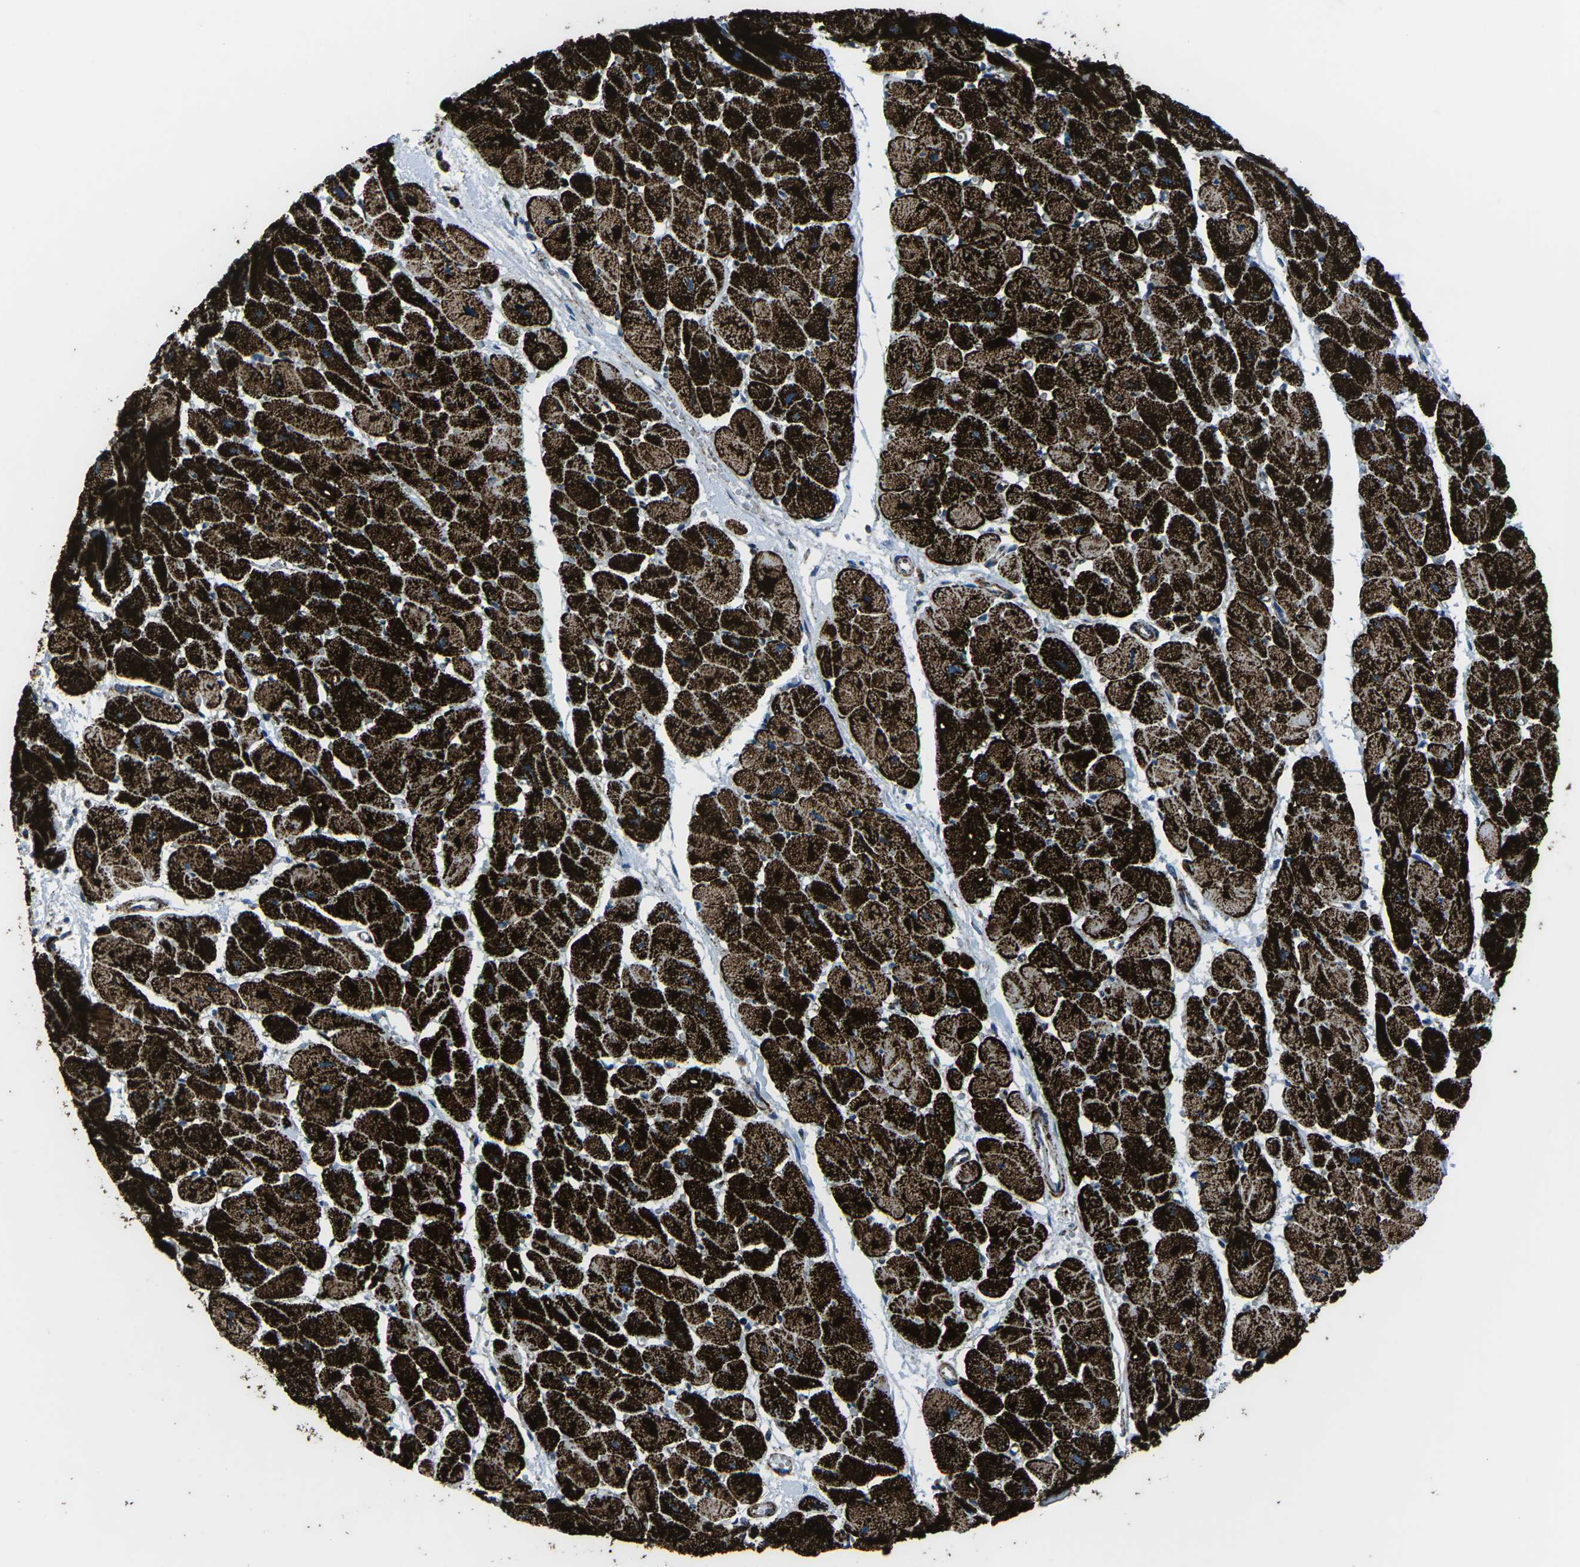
{"staining": {"intensity": "strong", "quantity": ">75%", "location": "cytoplasmic/membranous"}, "tissue": "heart muscle", "cell_type": "Cardiomyocytes", "image_type": "normal", "snomed": [{"axis": "morphology", "description": "Normal tissue, NOS"}, {"axis": "topography", "description": "Heart"}], "caption": "Immunohistochemistry (DAB) staining of benign human heart muscle shows strong cytoplasmic/membranous protein positivity in about >75% of cardiomyocytes.", "gene": "MT", "patient": {"sex": "female", "age": 54}}